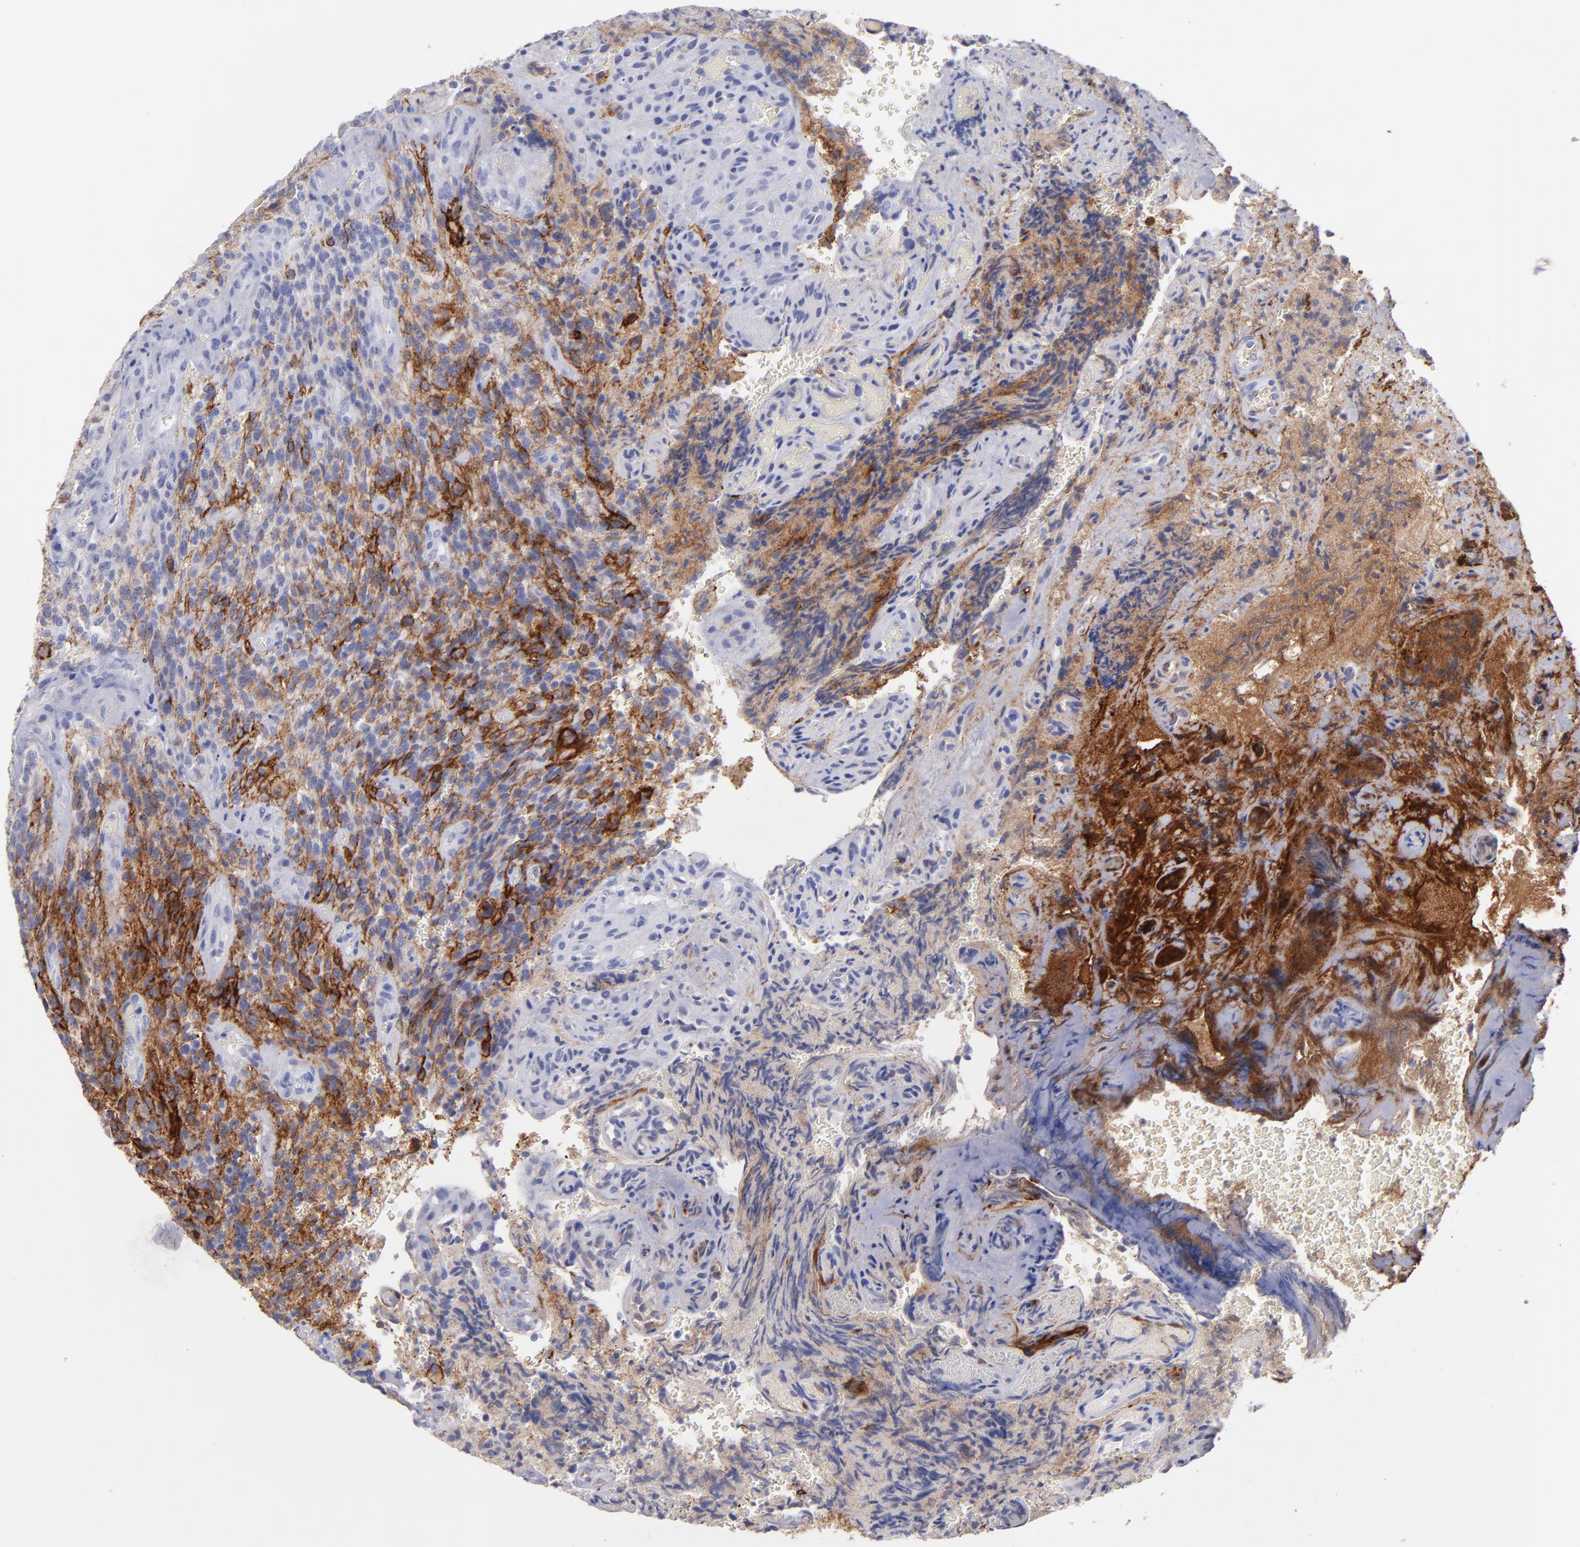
{"staining": {"intensity": "strong", "quantity": "25%-75%", "location": "cytoplasmic/membranous"}, "tissue": "glioma", "cell_type": "Tumor cells", "image_type": "cancer", "snomed": [{"axis": "morphology", "description": "Normal tissue, NOS"}, {"axis": "morphology", "description": "Glioma, malignant, High grade"}, {"axis": "topography", "description": "Cerebral cortex"}], "caption": "The histopathology image displays immunohistochemical staining of malignant glioma (high-grade). There is strong cytoplasmic/membranous staining is present in approximately 25%-75% of tumor cells. The staining was performed using DAB (3,3'-diaminobenzidine) to visualize the protein expression in brown, while the nuclei were stained in blue with hematoxylin (Magnification: 20x).", "gene": "AHNAK2", "patient": {"sex": "male", "age": 56}}